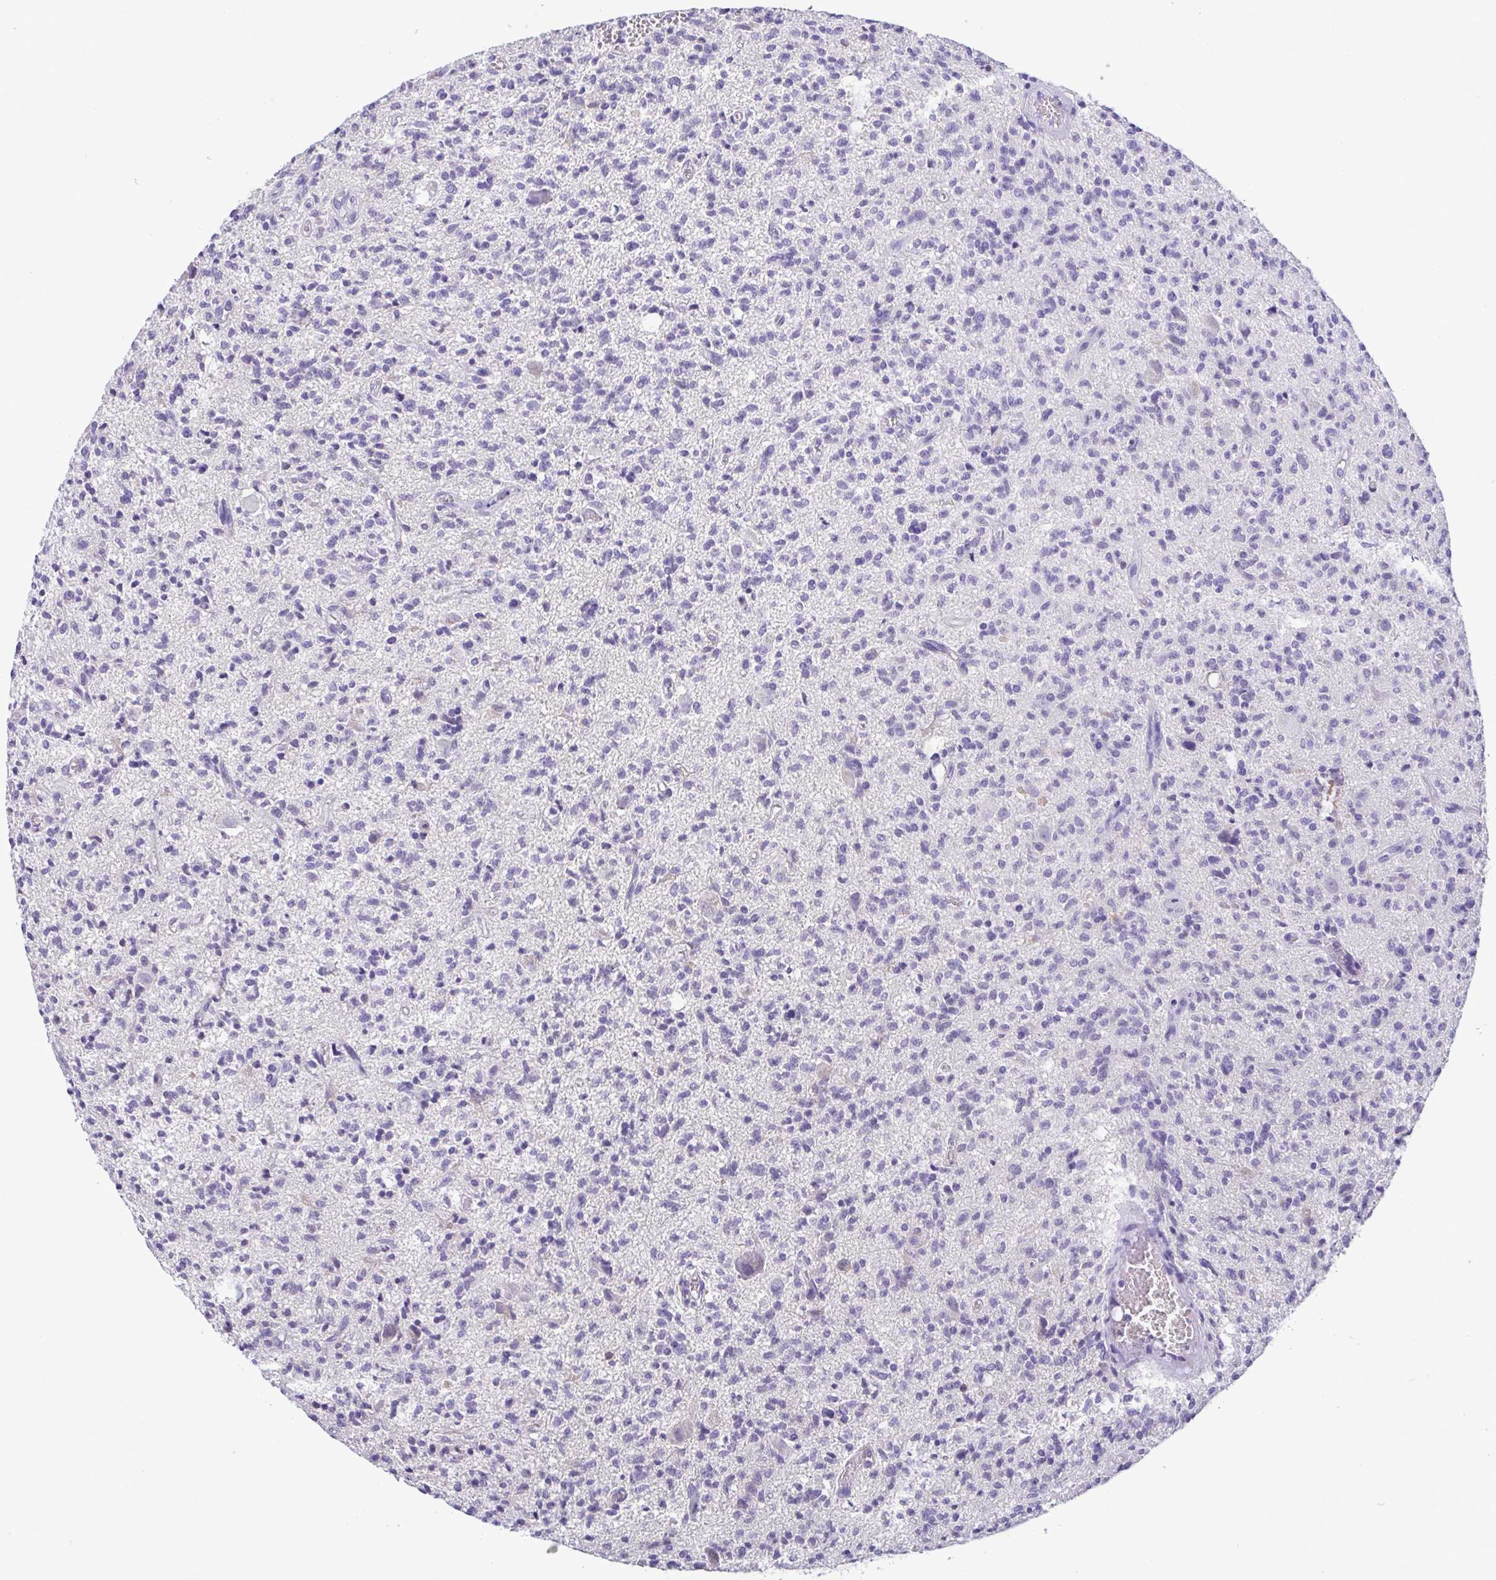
{"staining": {"intensity": "negative", "quantity": "none", "location": "none"}, "tissue": "glioma", "cell_type": "Tumor cells", "image_type": "cancer", "snomed": [{"axis": "morphology", "description": "Glioma, malignant, Low grade"}, {"axis": "topography", "description": "Brain"}], "caption": "Tumor cells show no significant positivity in glioma.", "gene": "LDHC", "patient": {"sex": "male", "age": 64}}